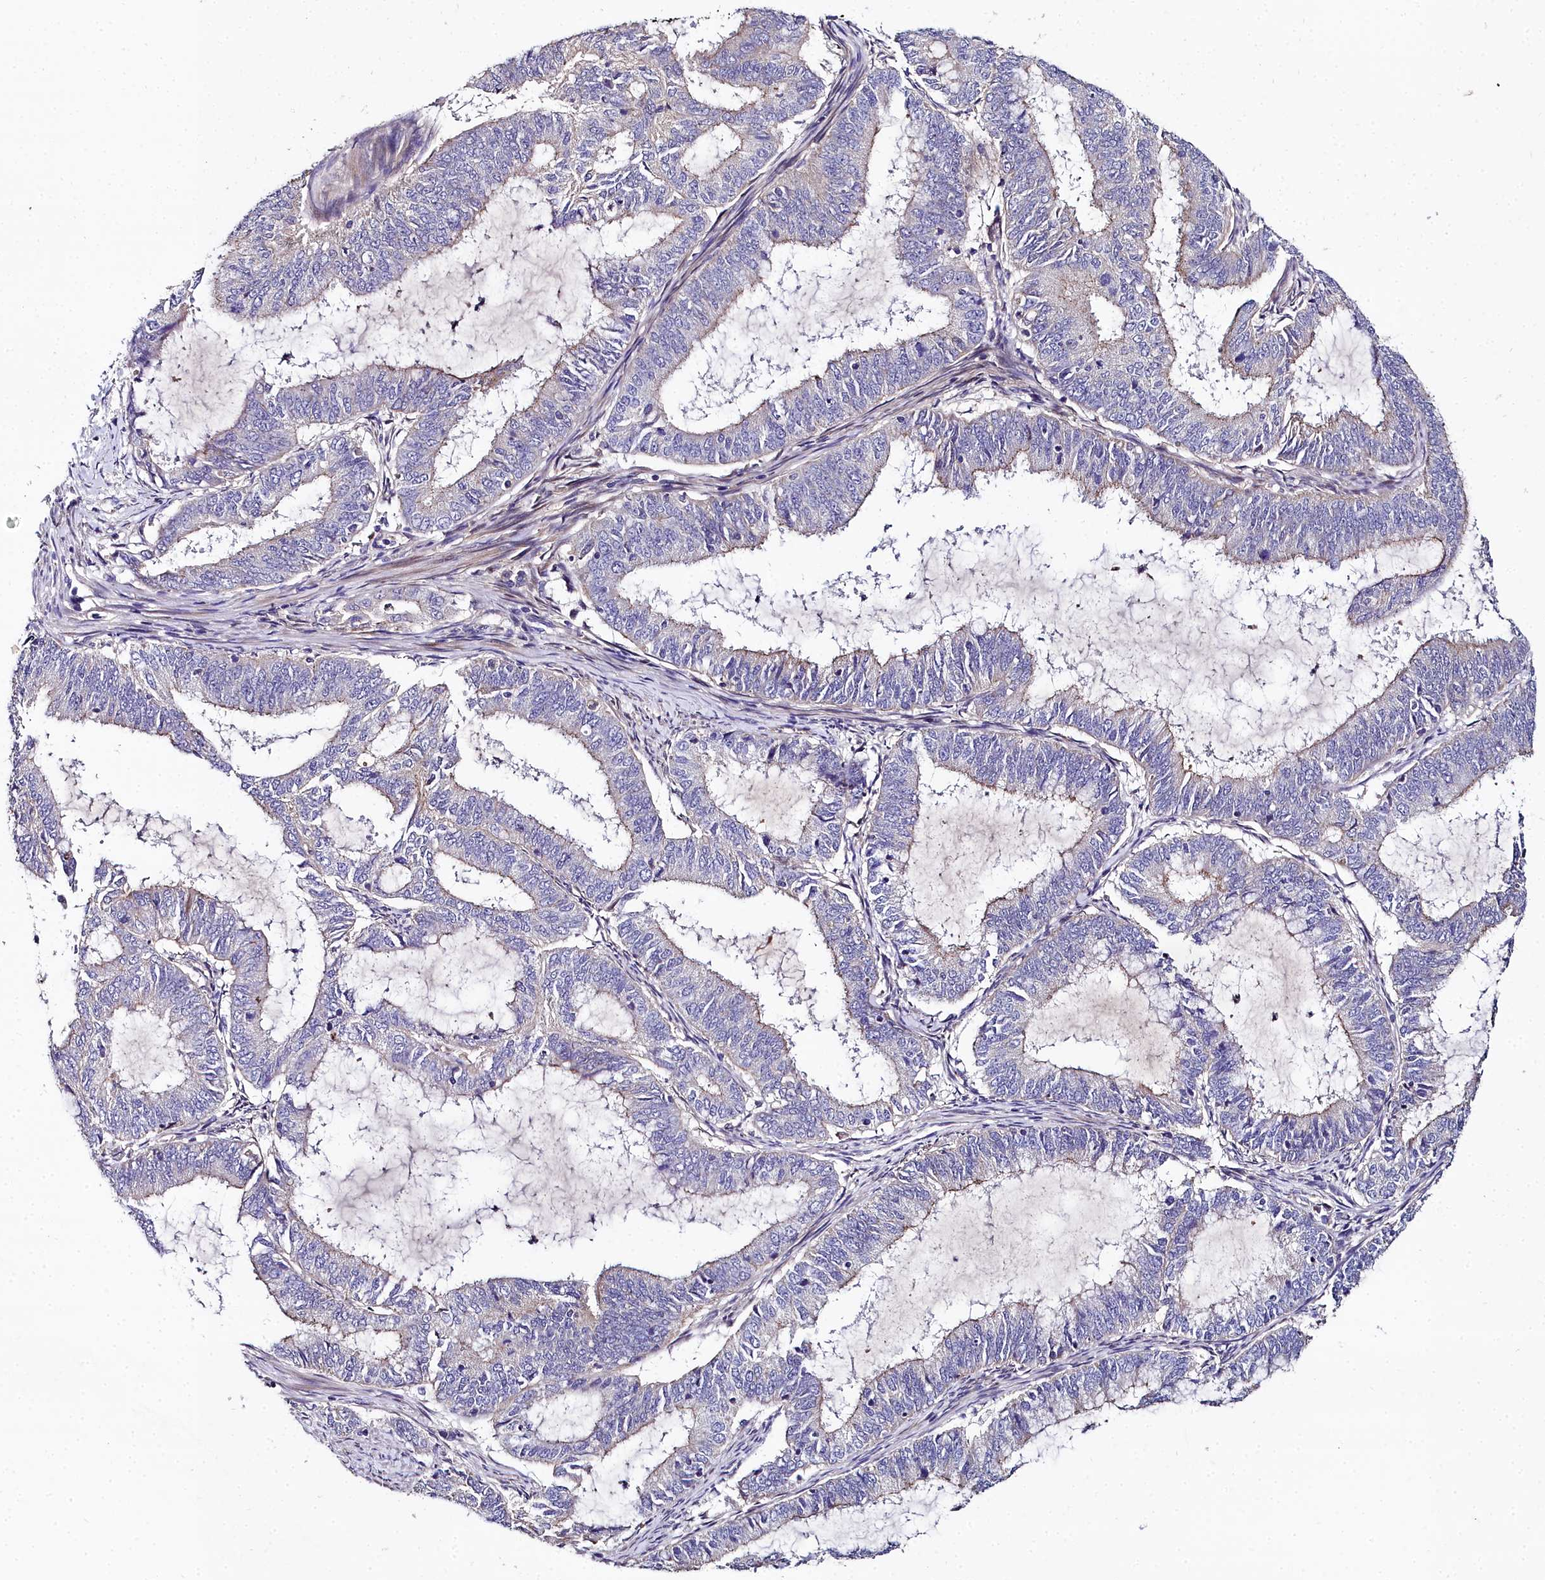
{"staining": {"intensity": "negative", "quantity": "none", "location": "none"}, "tissue": "endometrial cancer", "cell_type": "Tumor cells", "image_type": "cancer", "snomed": [{"axis": "morphology", "description": "Adenocarcinoma, NOS"}, {"axis": "topography", "description": "Endometrium"}], "caption": "Immunohistochemical staining of endometrial cancer exhibits no significant positivity in tumor cells.", "gene": "NT5M", "patient": {"sex": "female", "age": 51}}